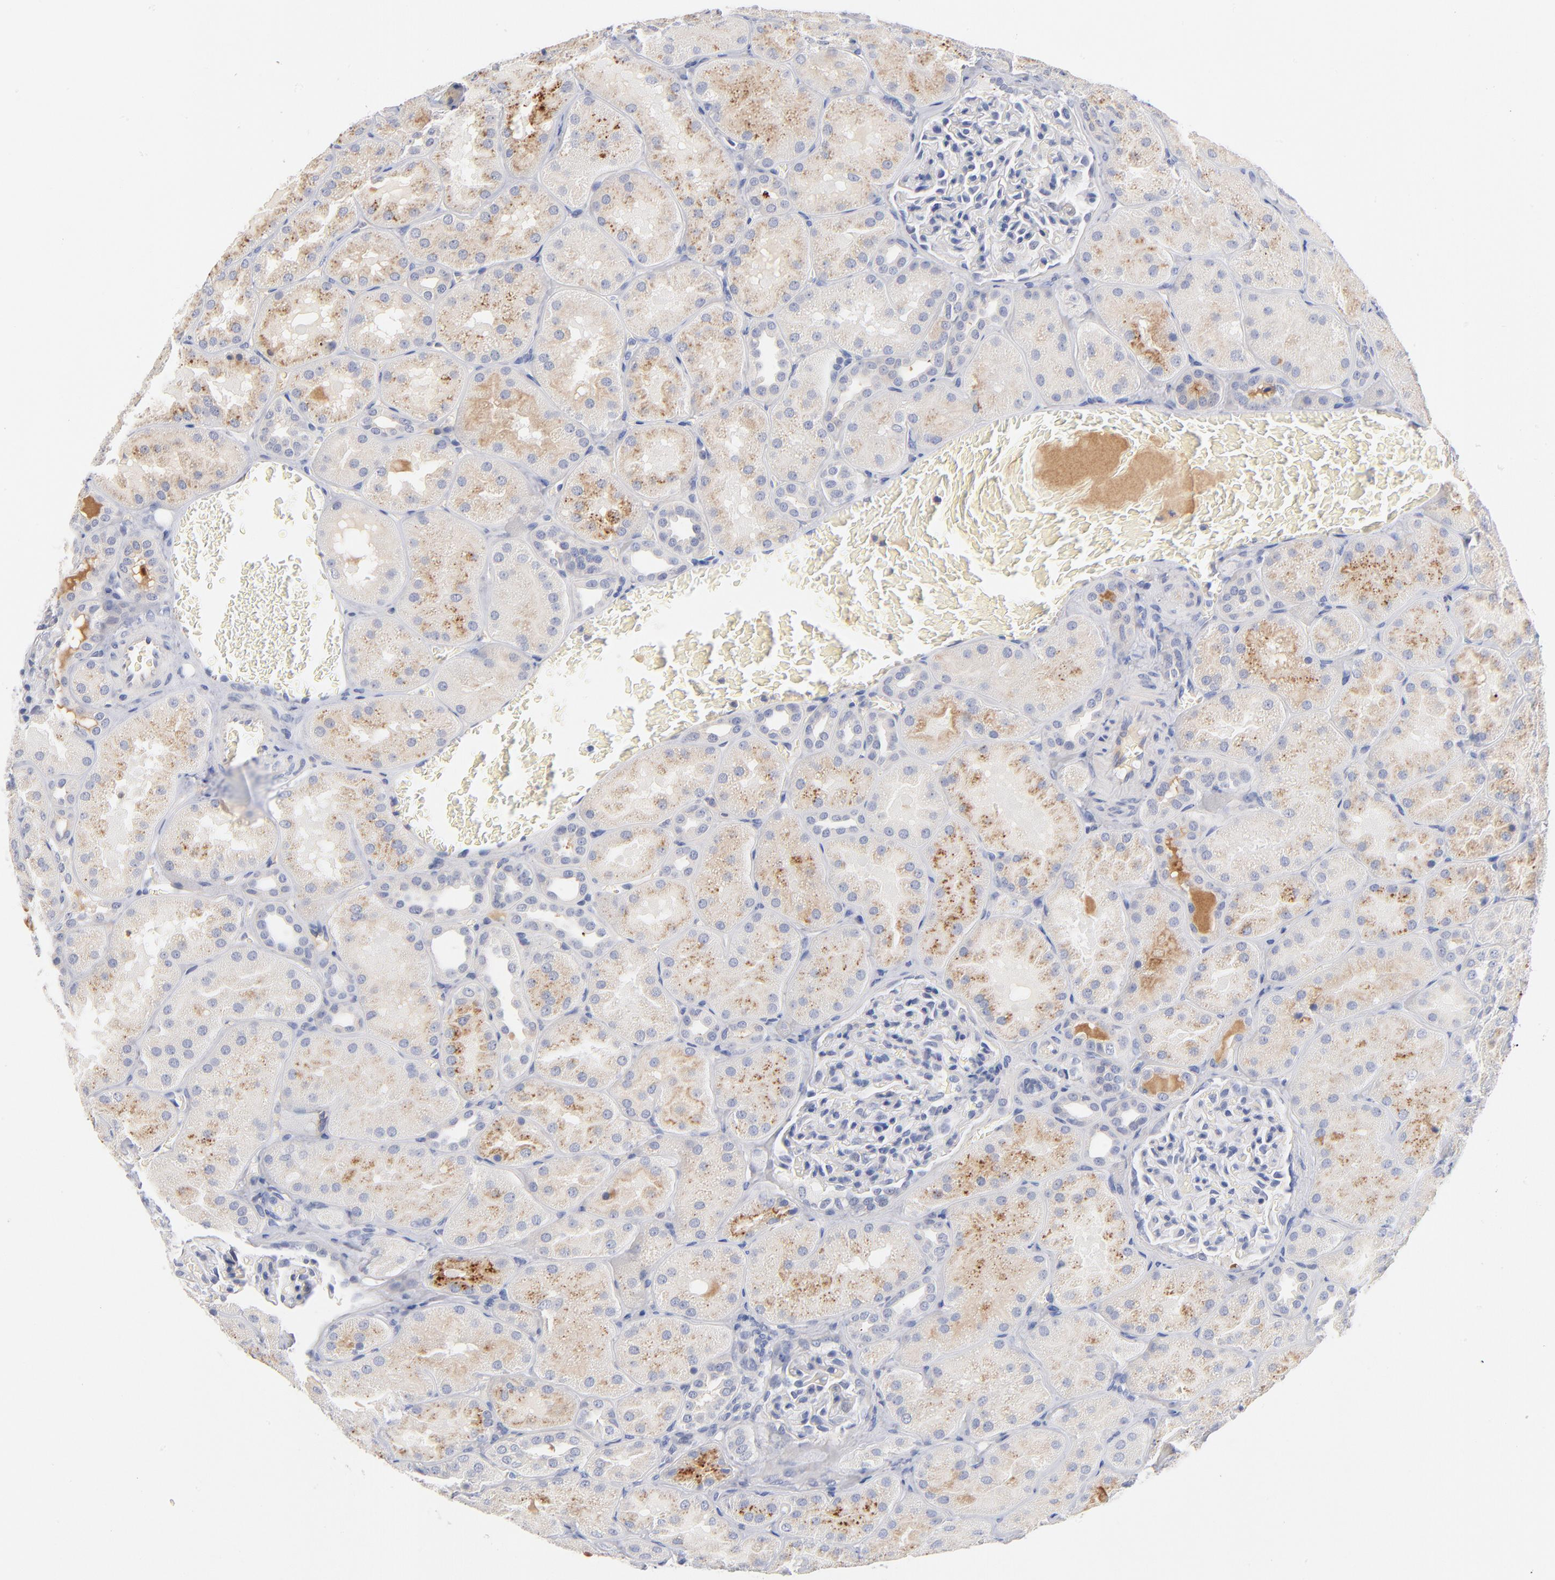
{"staining": {"intensity": "negative", "quantity": "none", "location": "none"}, "tissue": "kidney", "cell_type": "Cells in glomeruli", "image_type": "normal", "snomed": [{"axis": "morphology", "description": "Normal tissue, NOS"}, {"axis": "topography", "description": "Kidney"}], "caption": "This image is of benign kidney stained with immunohistochemistry to label a protein in brown with the nuclei are counter-stained blue. There is no expression in cells in glomeruli. (DAB (3,3'-diaminobenzidine) immunohistochemistry (IHC) visualized using brightfield microscopy, high magnification).", "gene": "F12", "patient": {"sex": "male", "age": 28}}